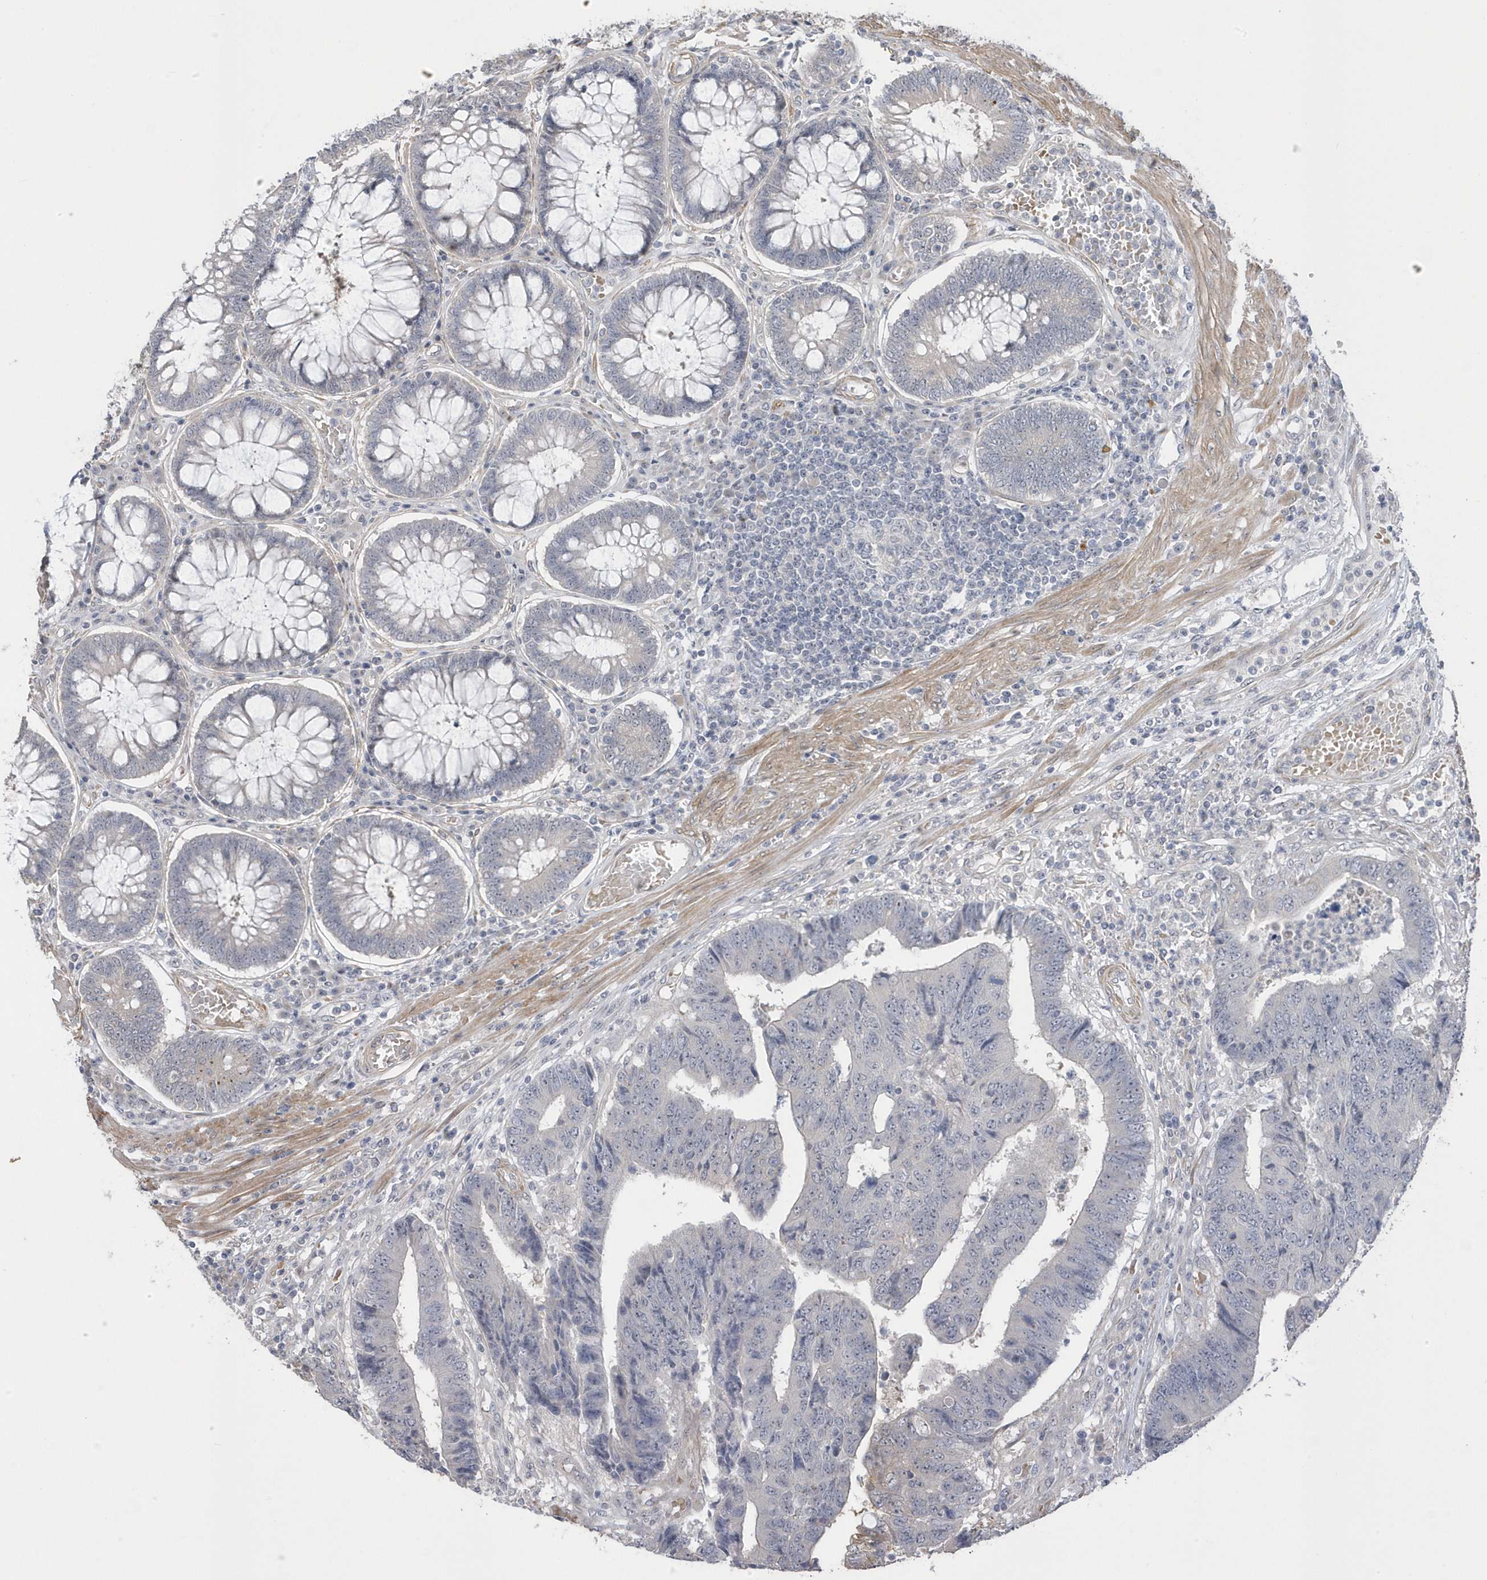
{"staining": {"intensity": "negative", "quantity": "none", "location": "none"}, "tissue": "colorectal cancer", "cell_type": "Tumor cells", "image_type": "cancer", "snomed": [{"axis": "morphology", "description": "Adenocarcinoma, NOS"}, {"axis": "topography", "description": "Rectum"}], "caption": "High magnification brightfield microscopy of colorectal cancer (adenocarcinoma) stained with DAB (3,3'-diaminobenzidine) (brown) and counterstained with hematoxylin (blue): tumor cells show no significant expression.", "gene": "GTPBP6", "patient": {"sex": "male", "age": 84}}